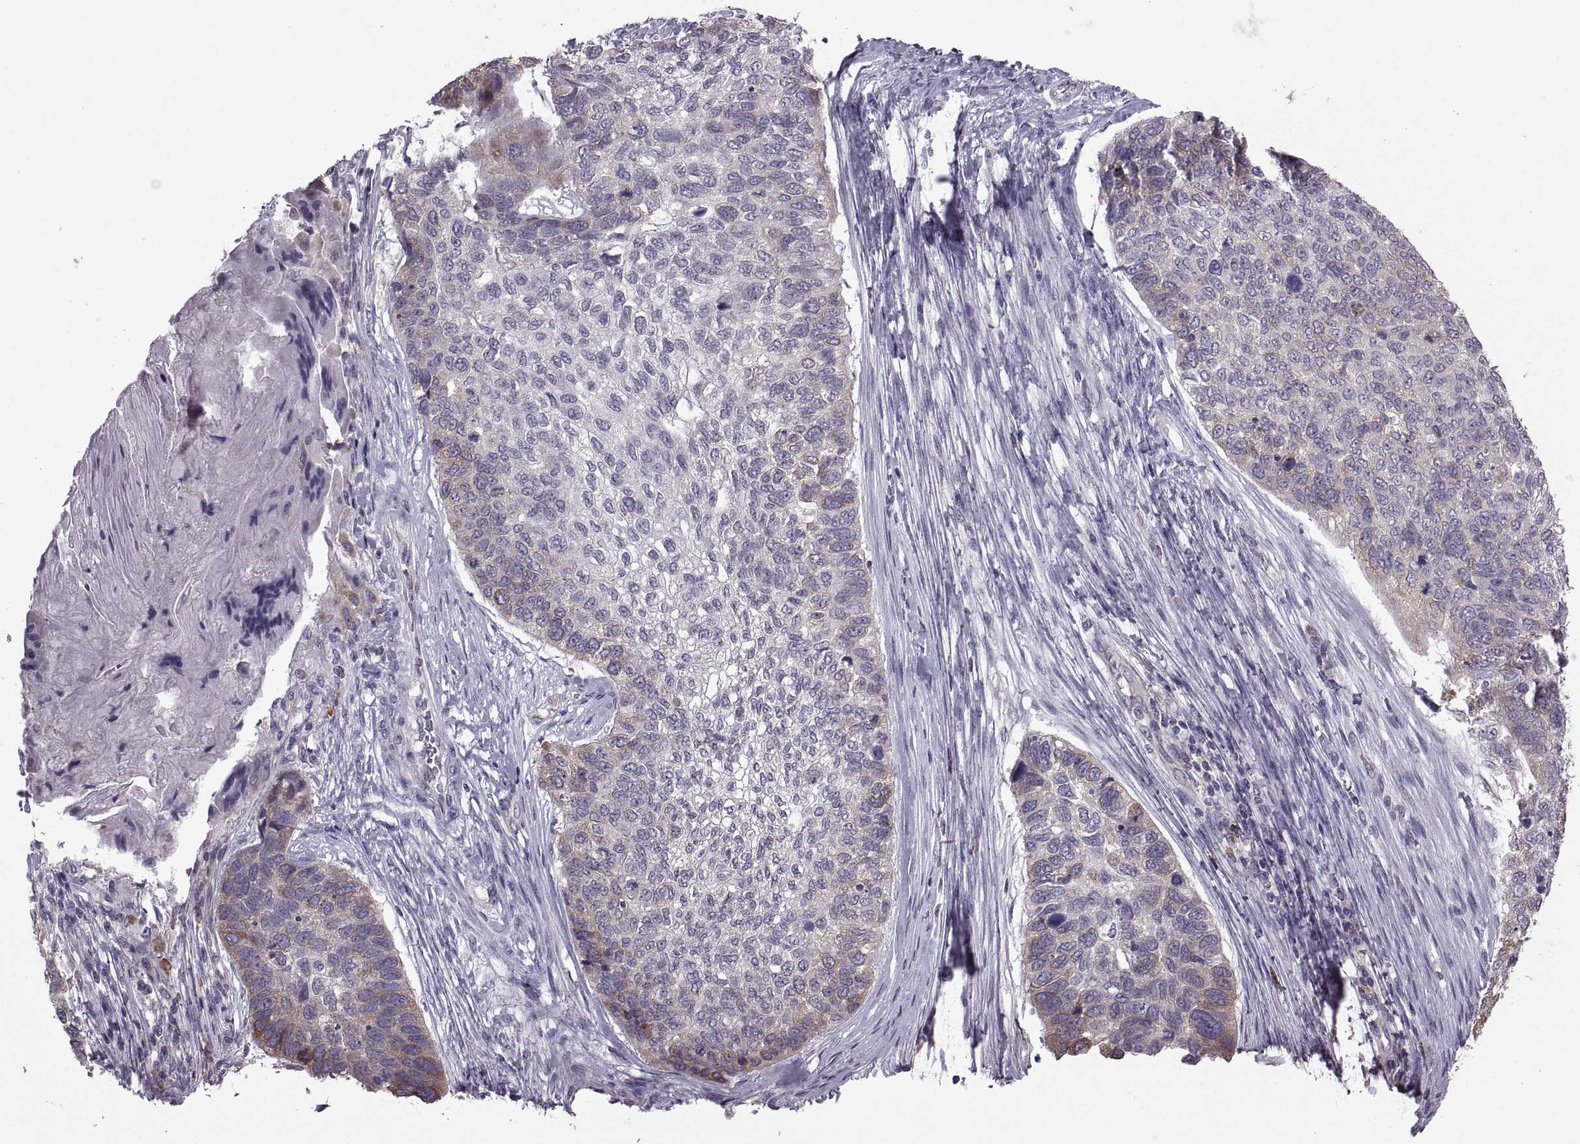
{"staining": {"intensity": "weak", "quantity": "25%-75%", "location": "cytoplasmic/membranous"}, "tissue": "lung cancer", "cell_type": "Tumor cells", "image_type": "cancer", "snomed": [{"axis": "morphology", "description": "Squamous cell carcinoma, NOS"}, {"axis": "topography", "description": "Lung"}], "caption": "DAB (3,3'-diaminobenzidine) immunohistochemical staining of human lung squamous cell carcinoma exhibits weak cytoplasmic/membranous protein positivity in about 25%-75% of tumor cells. (DAB (3,3'-diaminobenzidine) IHC, brown staining for protein, blue staining for nuclei).", "gene": "PABPC1", "patient": {"sex": "male", "age": 69}}